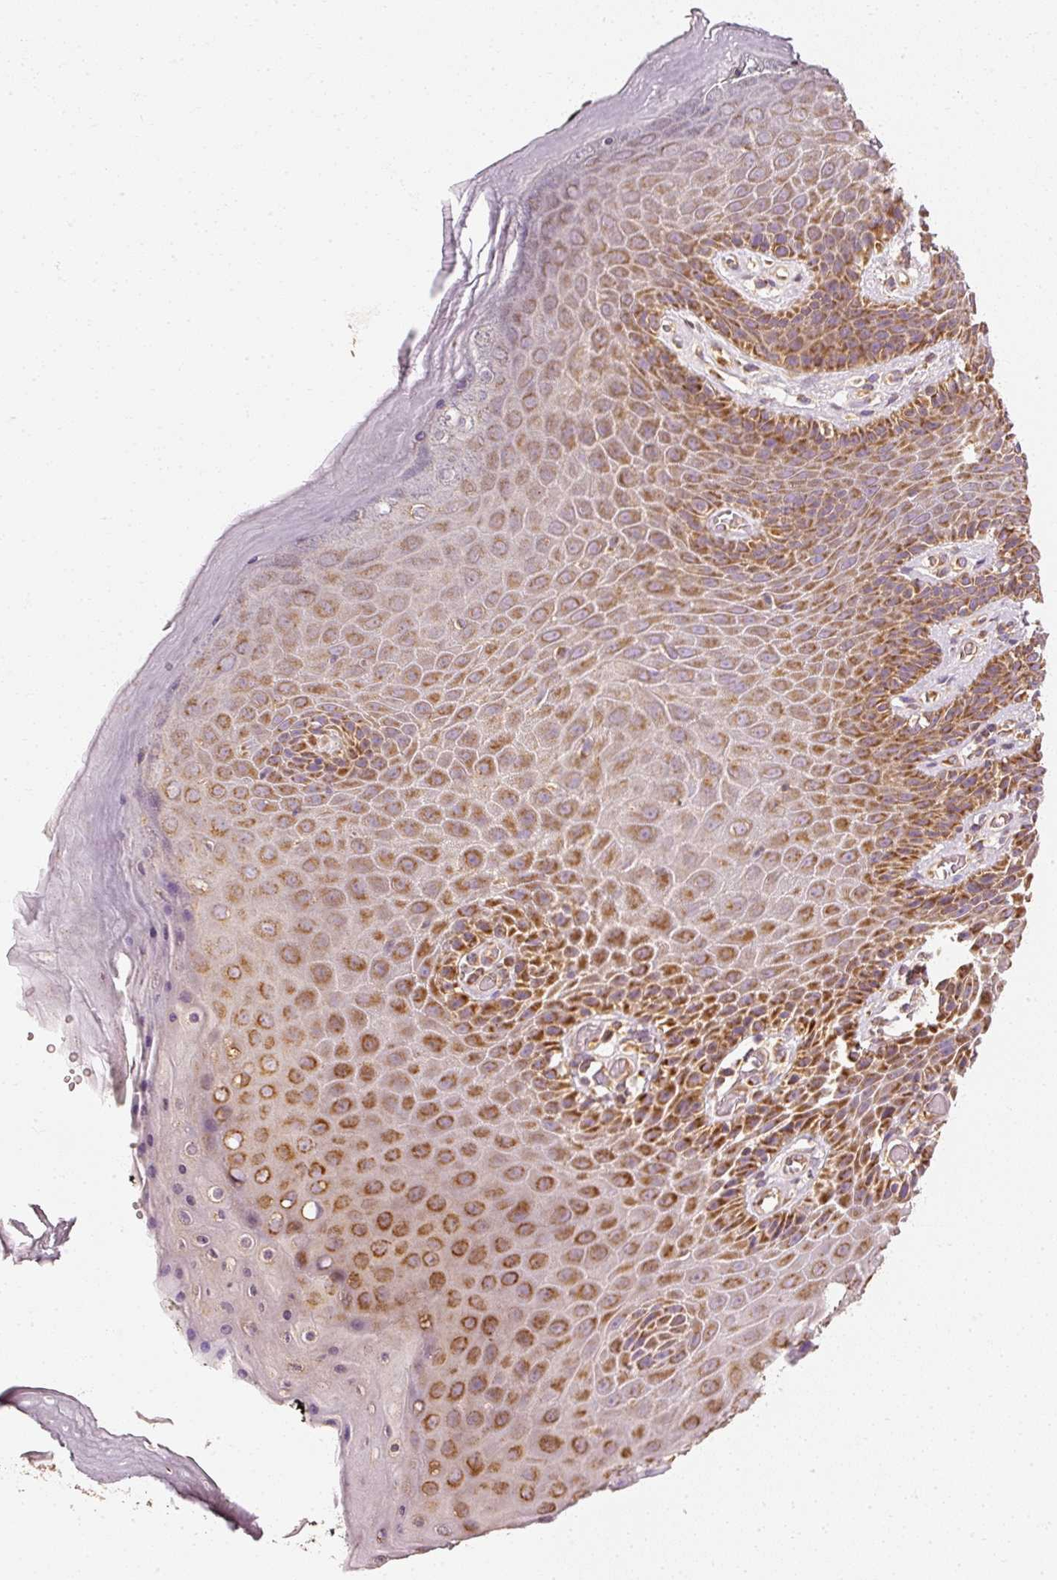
{"staining": {"intensity": "moderate", "quantity": ">75%", "location": "cytoplasmic/membranous"}, "tissue": "skin", "cell_type": "Epidermal cells", "image_type": "normal", "snomed": [{"axis": "morphology", "description": "Normal tissue, NOS"}, {"axis": "topography", "description": "Anal"}, {"axis": "topography", "description": "Peripheral nerve tissue"}], "caption": "Protein staining of unremarkable skin displays moderate cytoplasmic/membranous positivity in approximately >75% of epidermal cells. (IHC, brightfield microscopy, high magnification).", "gene": "TOMM40", "patient": {"sex": "male", "age": 53}}